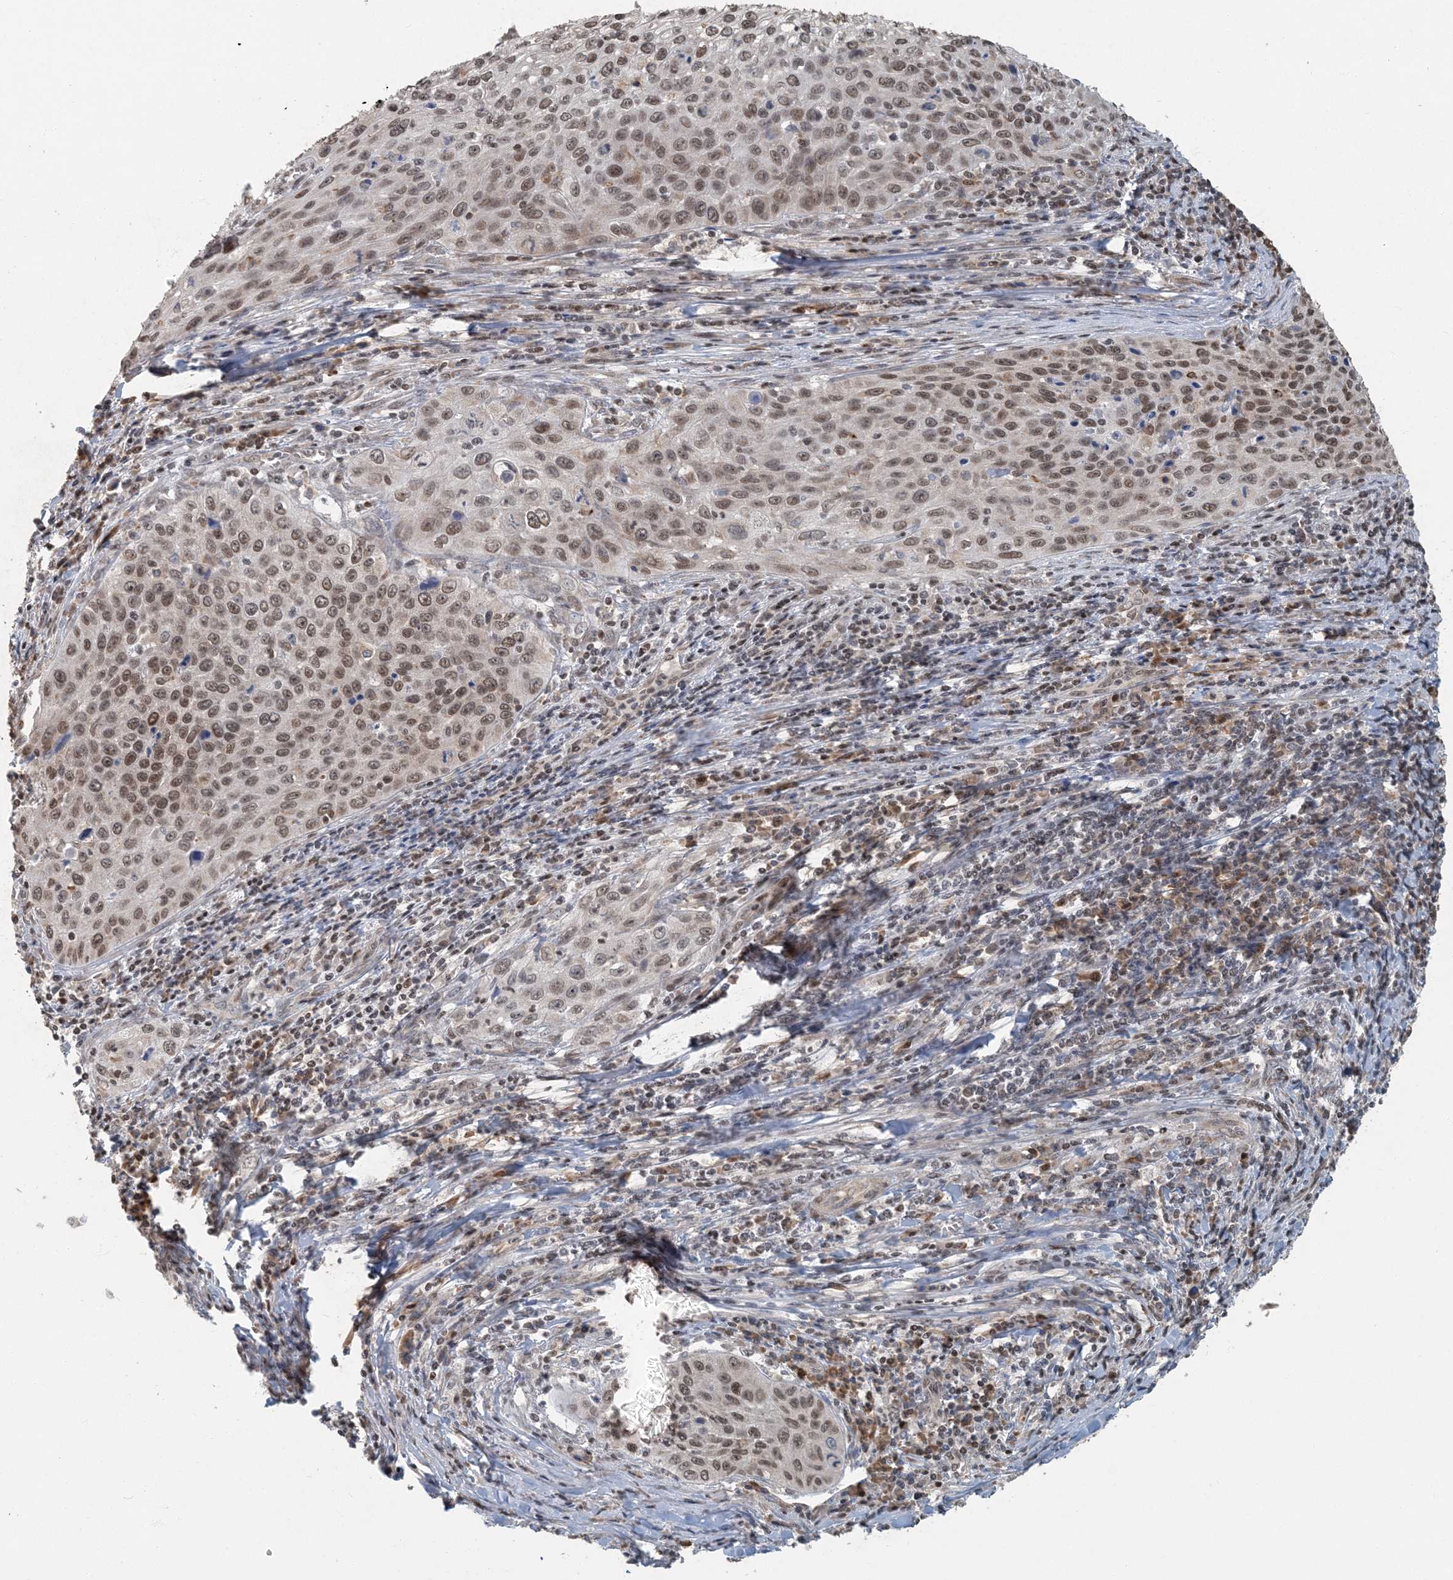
{"staining": {"intensity": "moderate", "quantity": ">75%", "location": "nuclear"}, "tissue": "cervical cancer", "cell_type": "Tumor cells", "image_type": "cancer", "snomed": [{"axis": "morphology", "description": "Squamous cell carcinoma, NOS"}, {"axis": "topography", "description": "Cervix"}], "caption": "This is an image of immunohistochemistry (IHC) staining of cervical cancer, which shows moderate staining in the nuclear of tumor cells.", "gene": "AK9", "patient": {"sex": "female", "age": 32}}